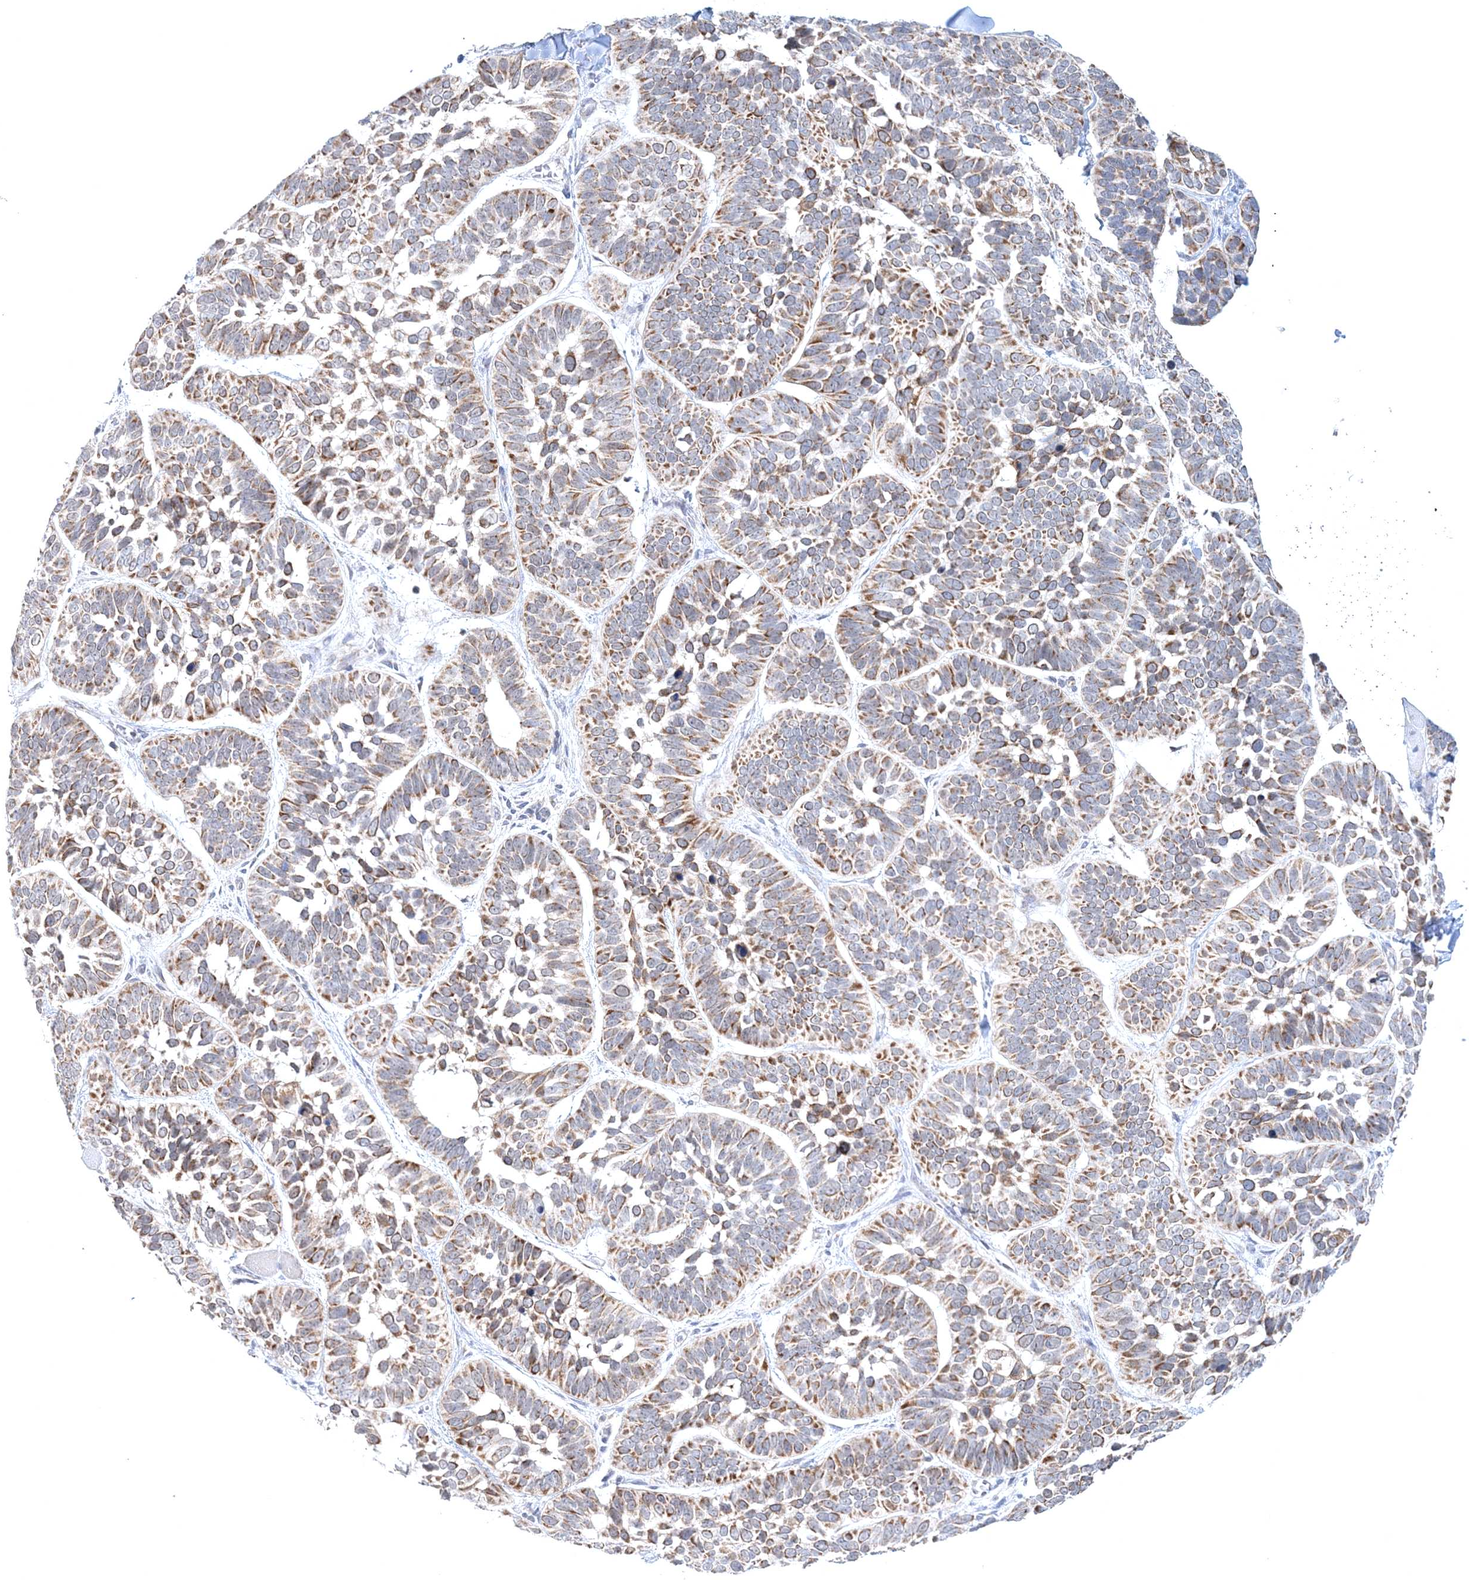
{"staining": {"intensity": "moderate", "quantity": ">75%", "location": "cytoplasmic/membranous"}, "tissue": "skin cancer", "cell_type": "Tumor cells", "image_type": "cancer", "snomed": [{"axis": "morphology", "description": "Basal cell carcinoma"}, {"axis": "topography", "description": "Skin"}], "caption": "Brown immunohistochemical staining in human skin cancer exhibits moderate cytoplasmic/membranous staining in approximately >75% of tumor cells. Nuclei are stained in blue.", "gene": "RNF150", "patient": {"sex": "male", "age": 62}}